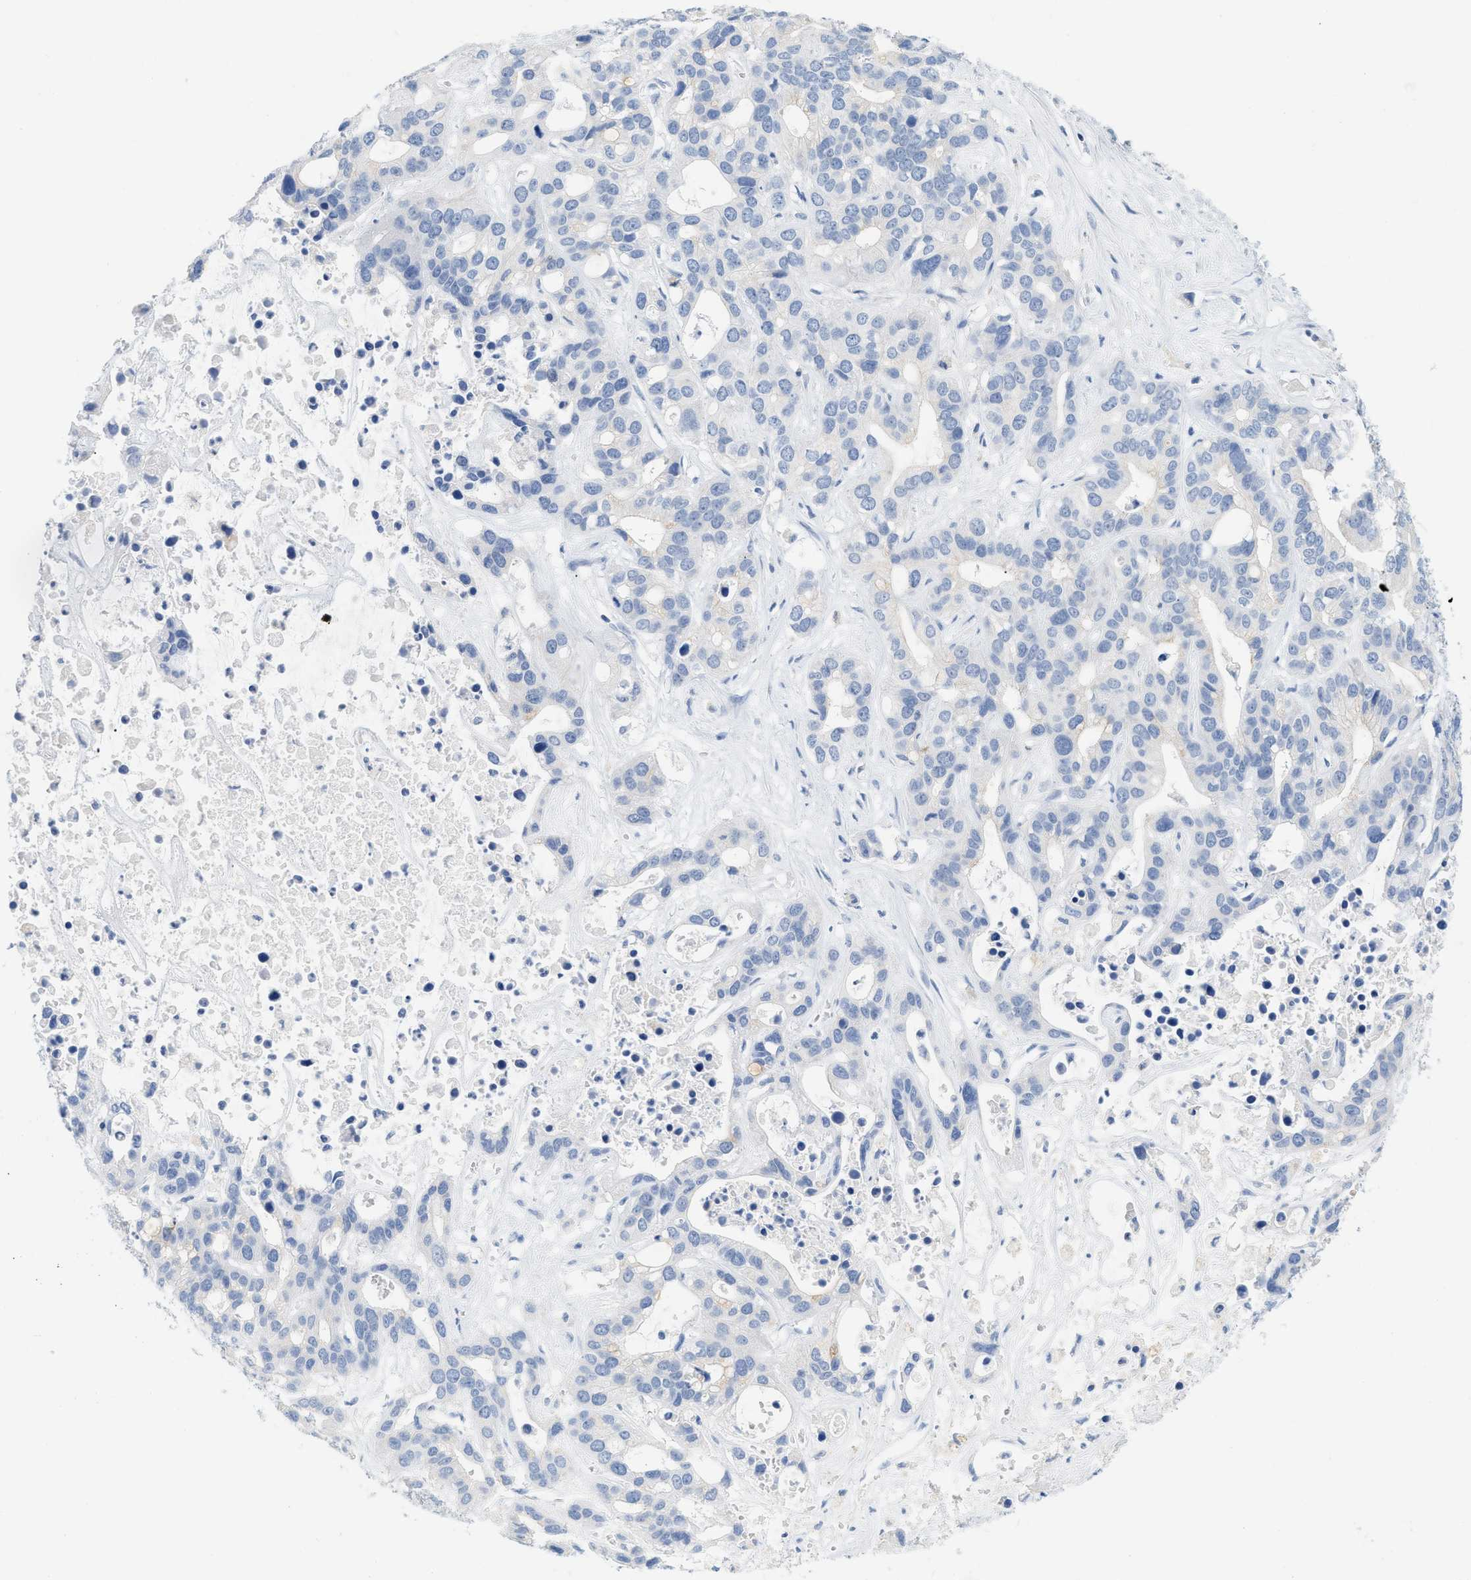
{"staining": {"intensity": "negative", "quantity": "none", "location": "none"}, "tissue": "liver cancer", "cell_type": "Tumor cells", "image_type": "cancer", "snomed": [{"axis": "morphology", "description": "Cholangiocarcinoma"}, {"axis": "topography", "description": "Liver"}], "caption": "The image shows no significant staining in tumor cells of liver cancer. The staining is performed using DAB (3,3'-diaminobenzidine) brown chromogen with nuclei counter-stained in using hematoxylin.", "gene": "PAPPA", "patient": {"sex": "female", "age": 65}}